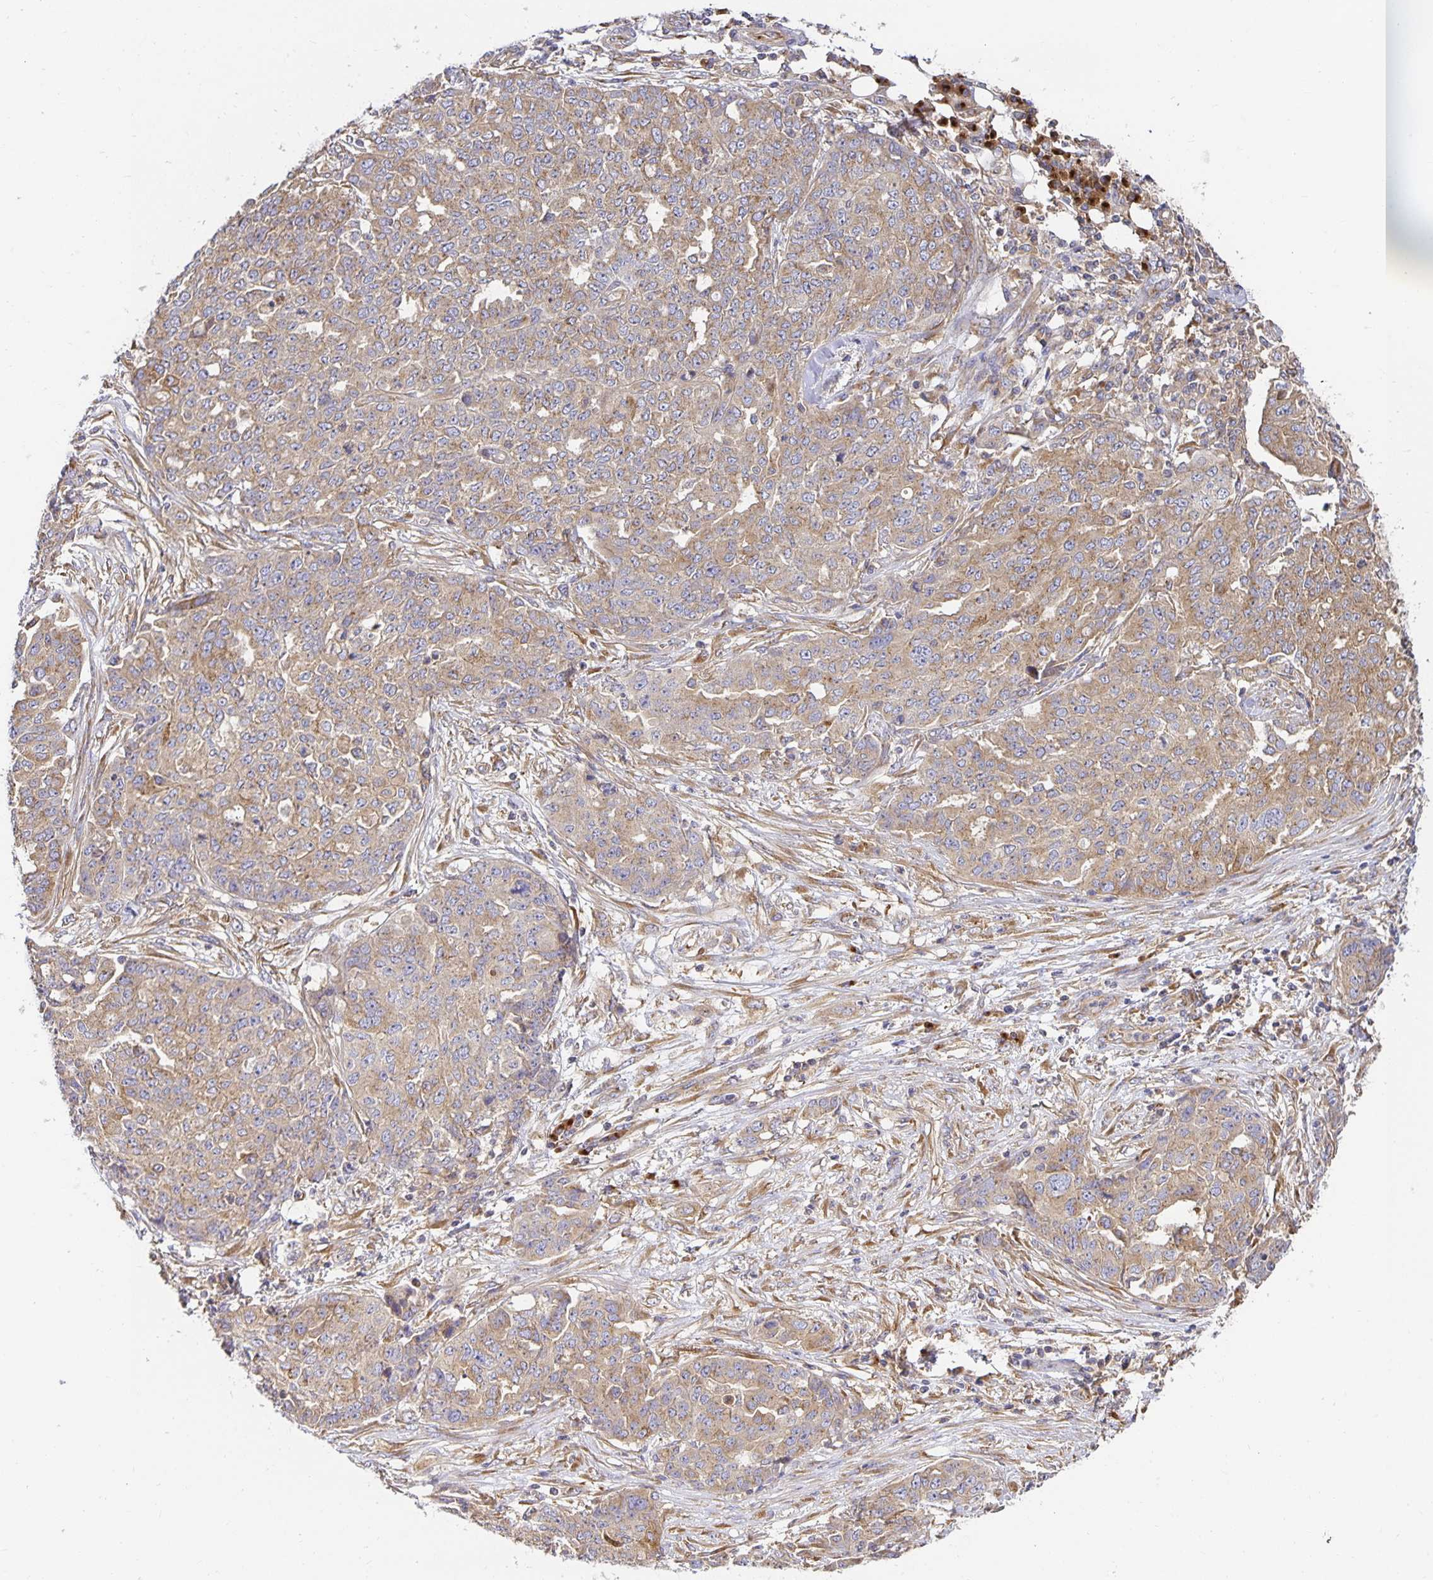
{"staining": {"intensity": "moderate", "quantity": ">75%", "location": "cytoplasmic/membranous"}, "tissue": "ovarian cancer", "cell_type": "Tumor cells", "image_type": "cancer", "snomed": [{"axis": "morphology", "description": "Cystadenocarcinoma, serous, NOS"}, {"axis": "topography", "description": "Soft tissue"}, {"axis": "topography", "description": "Ovary"}], "caption": "The photomicrograph exhibits immunohistochemical staining of ovarian cancer. There is moderate cytoplasmic/membranous staining is present in approximately >75% of tumor cells.", "gene": "USO1", "patient": {"sex": "female", "age": 57}}